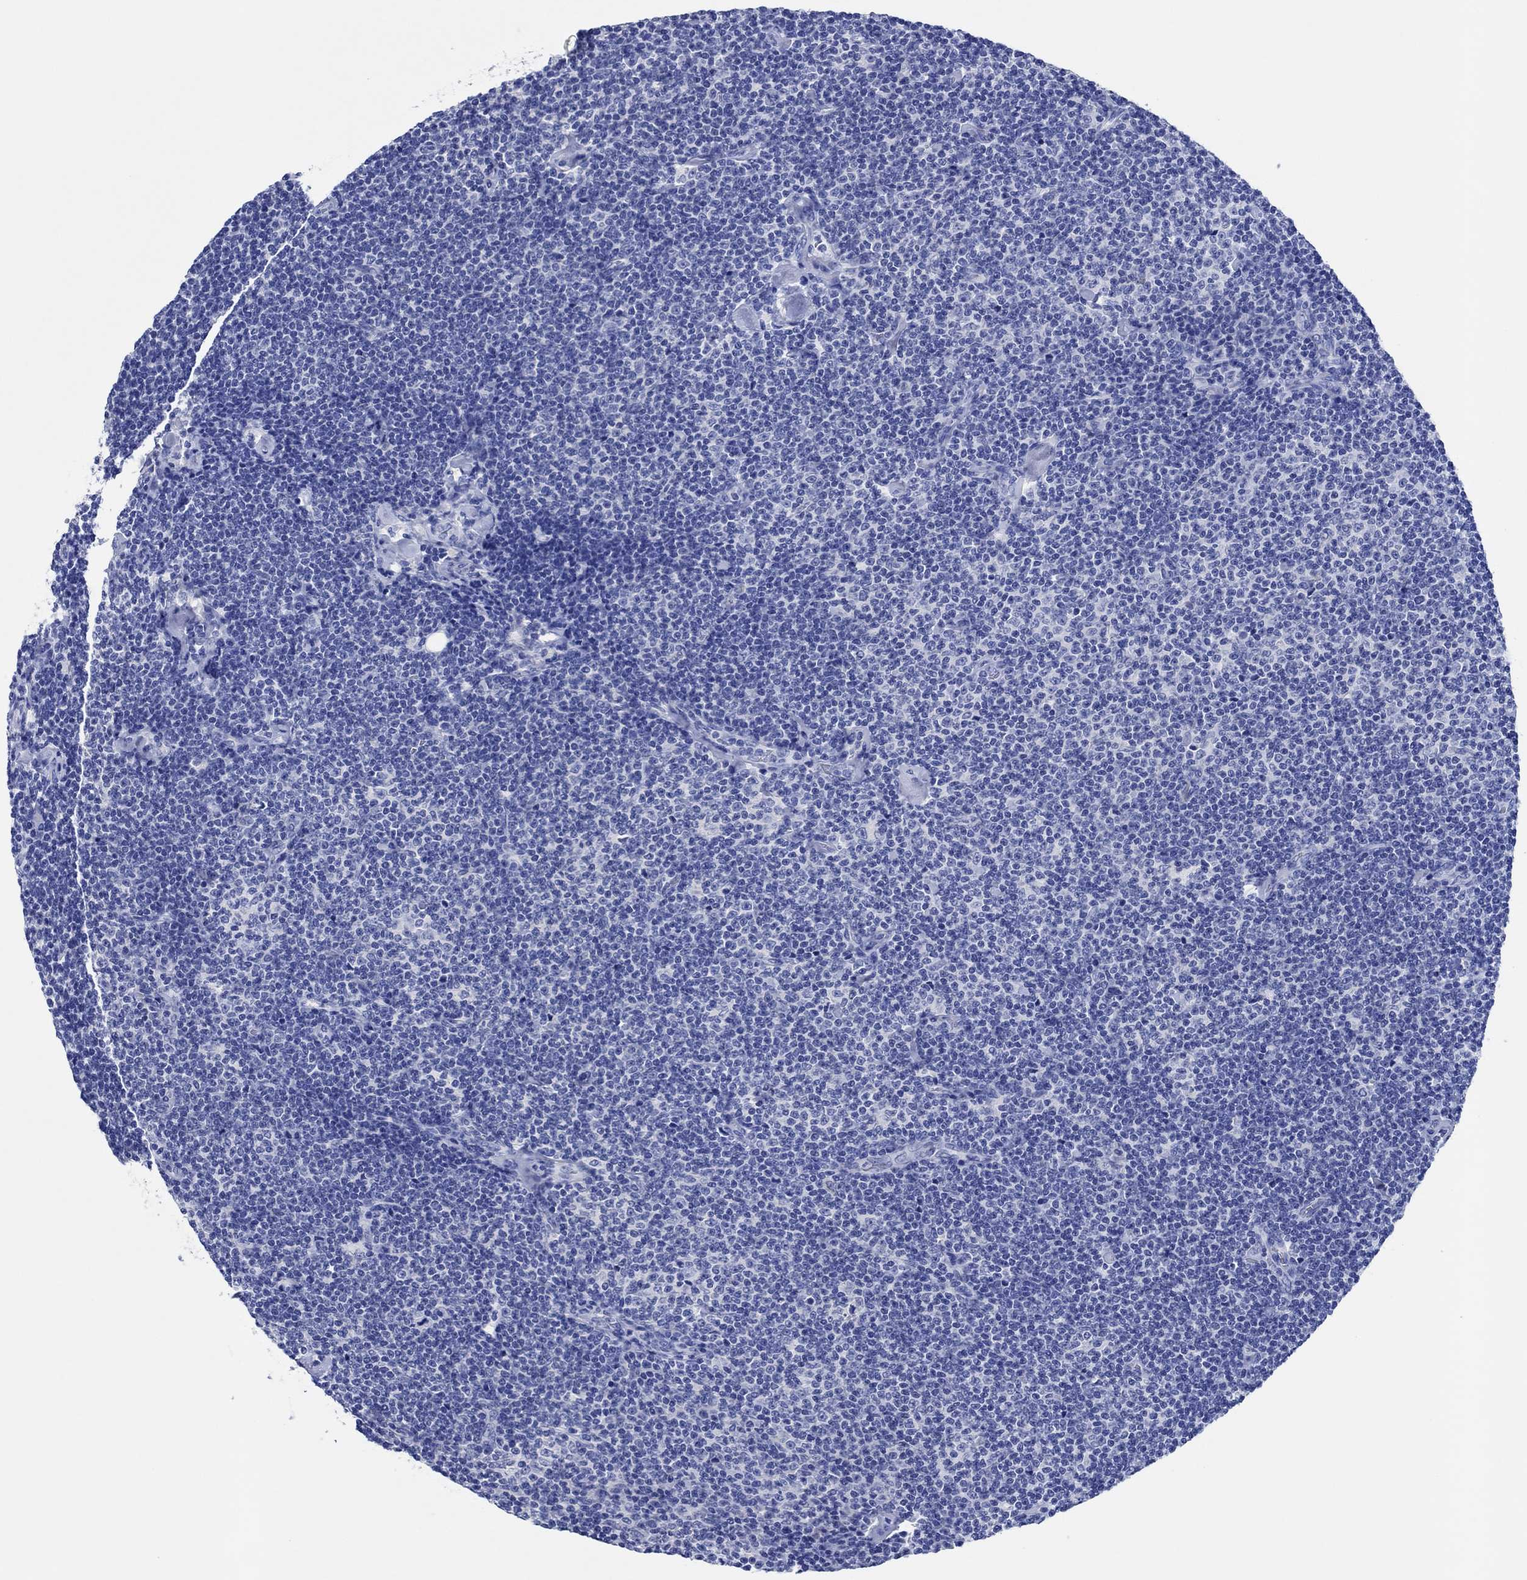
{"staining": {"intensity": "negative", "quantity": "none", "location": "none"}, "tissue": "lymphoma", "cell_type": "Tumor cells", "image_type": "cancer", "snomed": [{"axis": "morphology", "description": "Malignant lymphoma, non-Hodgkin's type, Low grade"}, {"axis": "topography", "description": "Lymph node"}], "caption": "This is a photomicrograph of IHC staining of malignant lymphoma, non-Hodgkin's type (low-grade), which shows no expression in tumor cells.", "gene": "CPNE6", "patient": {"sex": "male", "age": 81}}